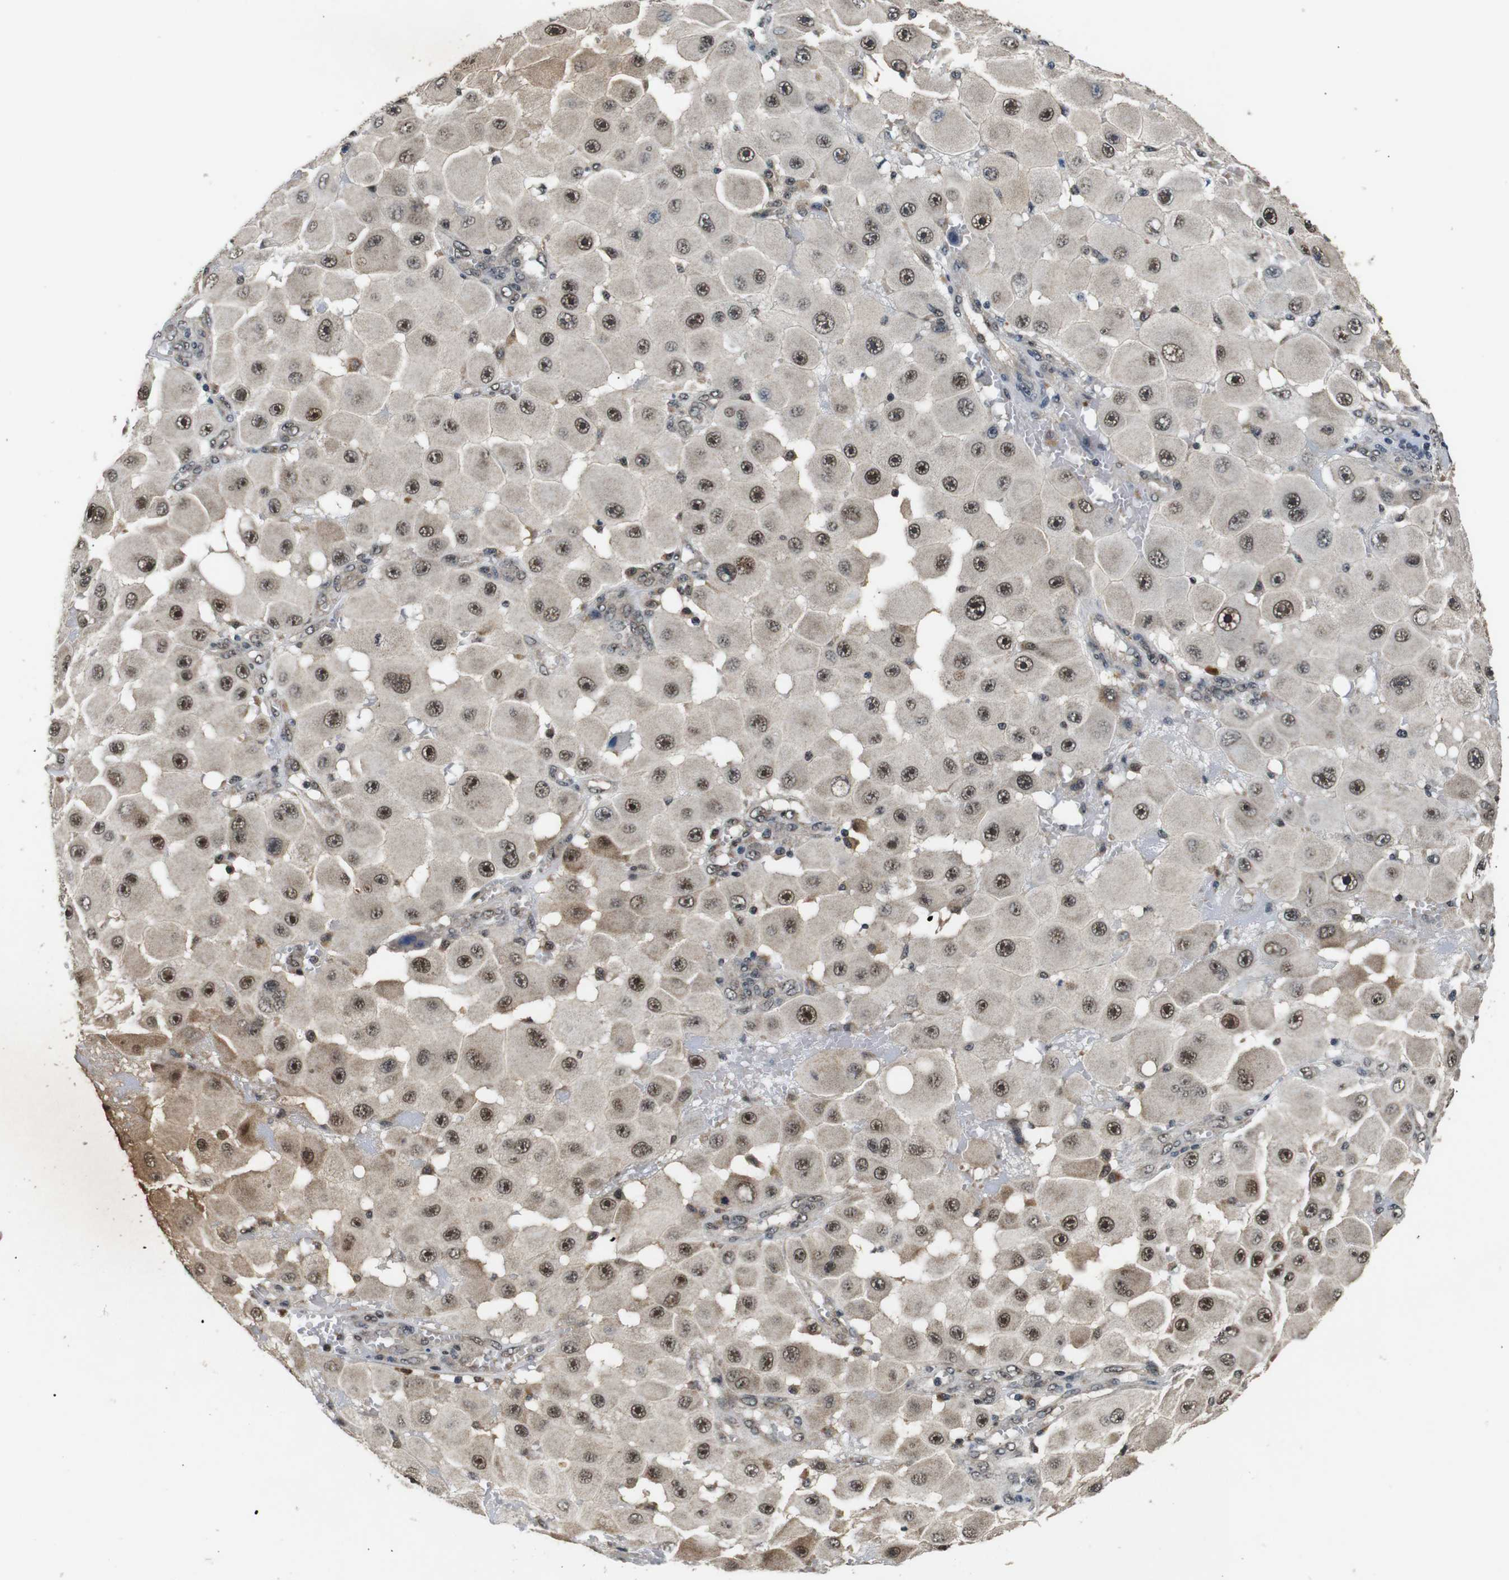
{"staining": {"intensity": "moderate", "quantity": ">75%", "location": "cytoplasmic/membranous,nuclear"}, "tissue": "melanoma", "cell_type": "Tumor cells", "image_type": "cancer", "snomed": [{"axis": "morphology", "description": "Malignant melanoma, NOS"}, {"axis": "topography", "description": "Skin"}], "caption": "A histopathology image showing moderate cytoplasmic/membranous and nuclear staining in approximately >75% of tumor cells in malignant melanoma, as visualized by brown immunohistochemical staining.", "gene": "SKP1", "patient": {"sex": "female", "age": 81}}